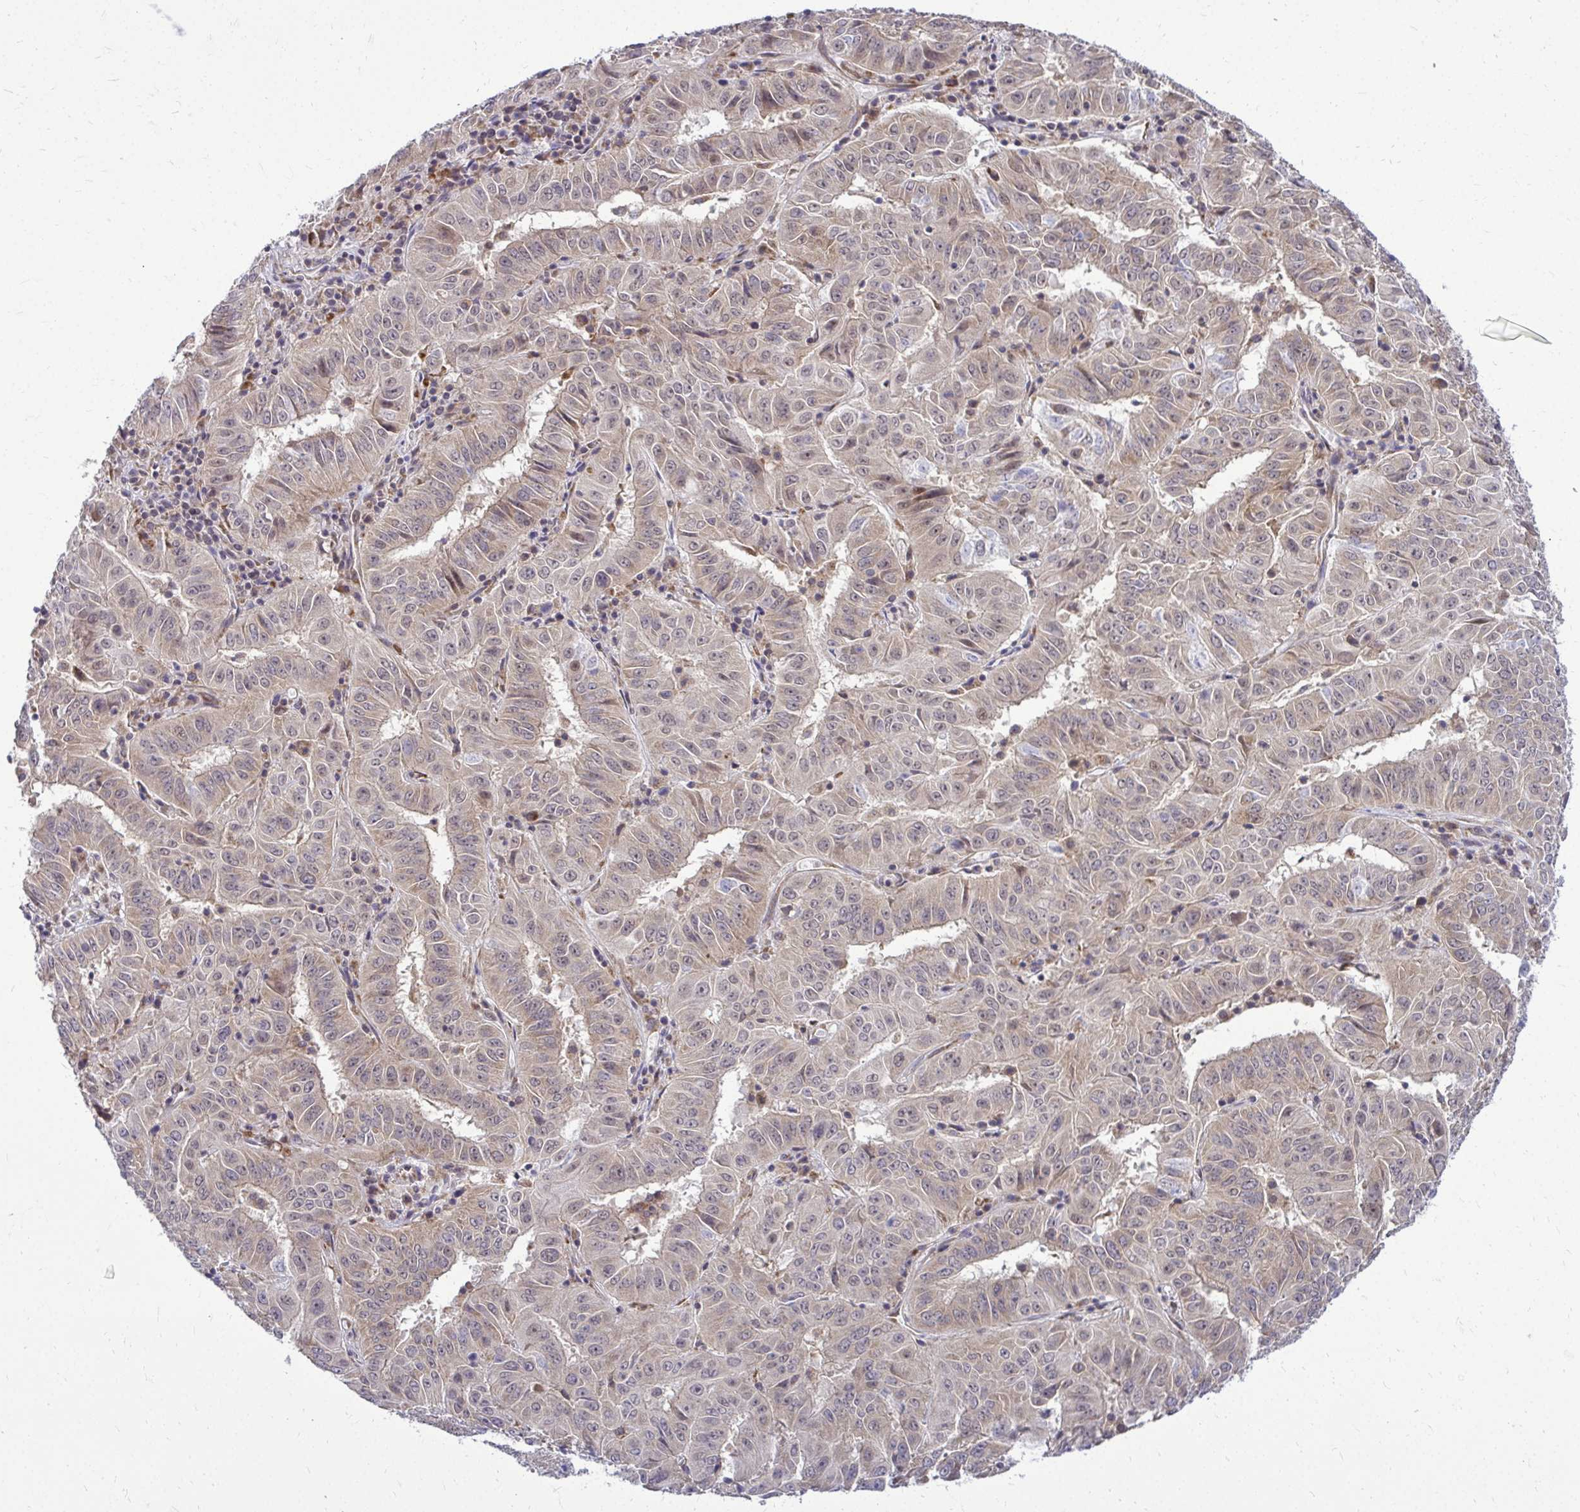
{"staining": {"intensity": "weak", "quantity": "<25%", "location": "cytoplasmic/membranous"}, "tissue": "pancreatic cancer", "cell_type": "Tumor cells", "image_type": "cancer", "snomed": [{"axis": "morphology", "description": "Adenocarcinoma, NOS"}, {"axis": "topography", "description": "Pancreas"}], "caption": "Immunohistochemistry of pancreatic cancer reveals no positivity in tumor cells. (IHC, brightfield microscopy, high magnification).", "gene": "FMR1", "patient": {"sex": "male", "age": 63}}